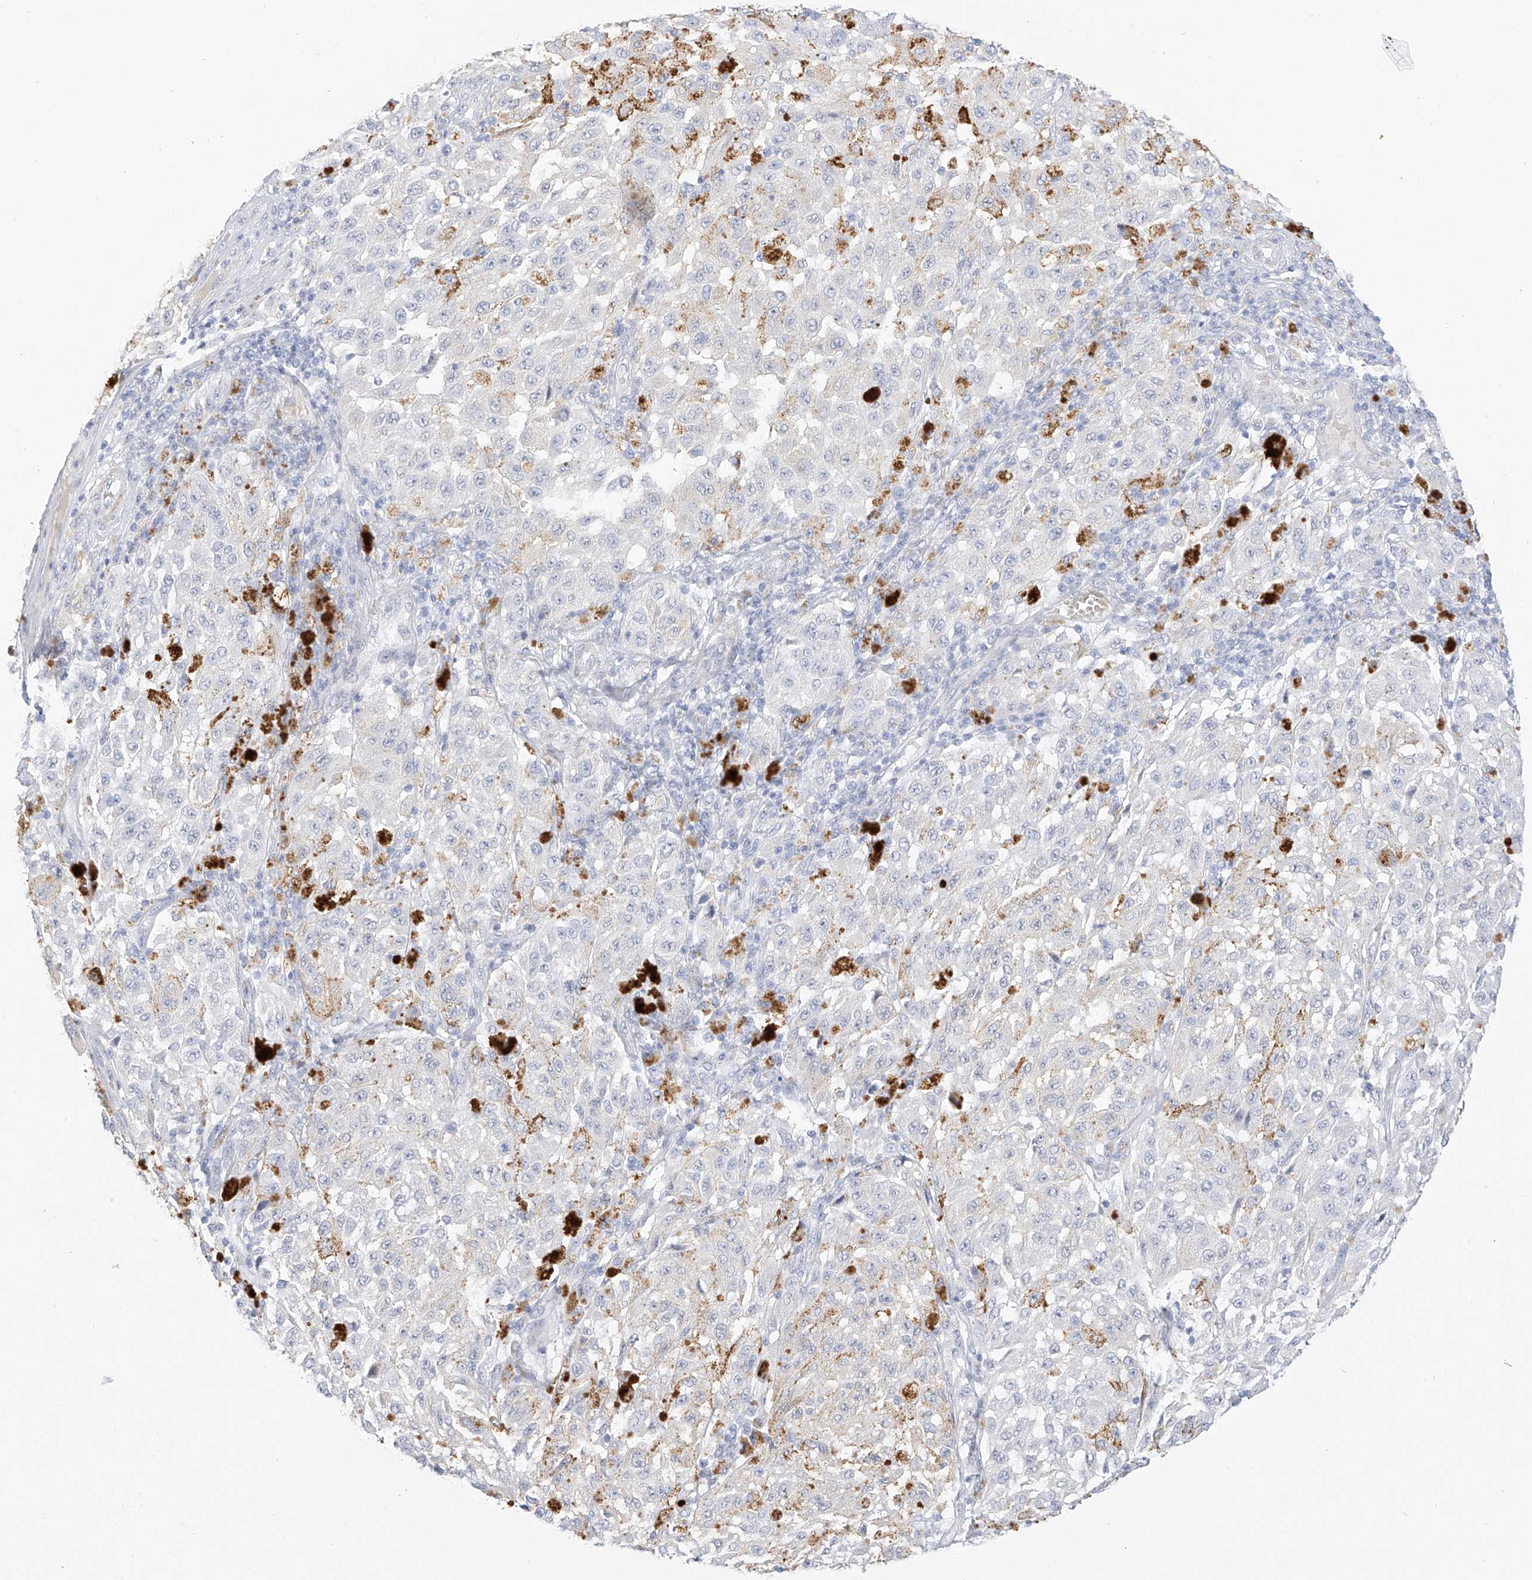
{"staining": {"intensity": "negative", "quantity": "none", "location": "none"}, "tissue": "melanoma", "cell_type": "Tumor cells", "image_type": "cancer", "snomed": [{"axis": "morphology", "description": "Malignant melanoma, NOS"}, {"axis": "topography", "description": "Skin"}], "caption": "DAB (3,3'-diaminobenzidine) immunohistochemical staining of human malignant melanoma reveals no significant expression in tumor cells.", "gene": "ST3GAL5", "patient": {"sex": "female", "age": 64}}